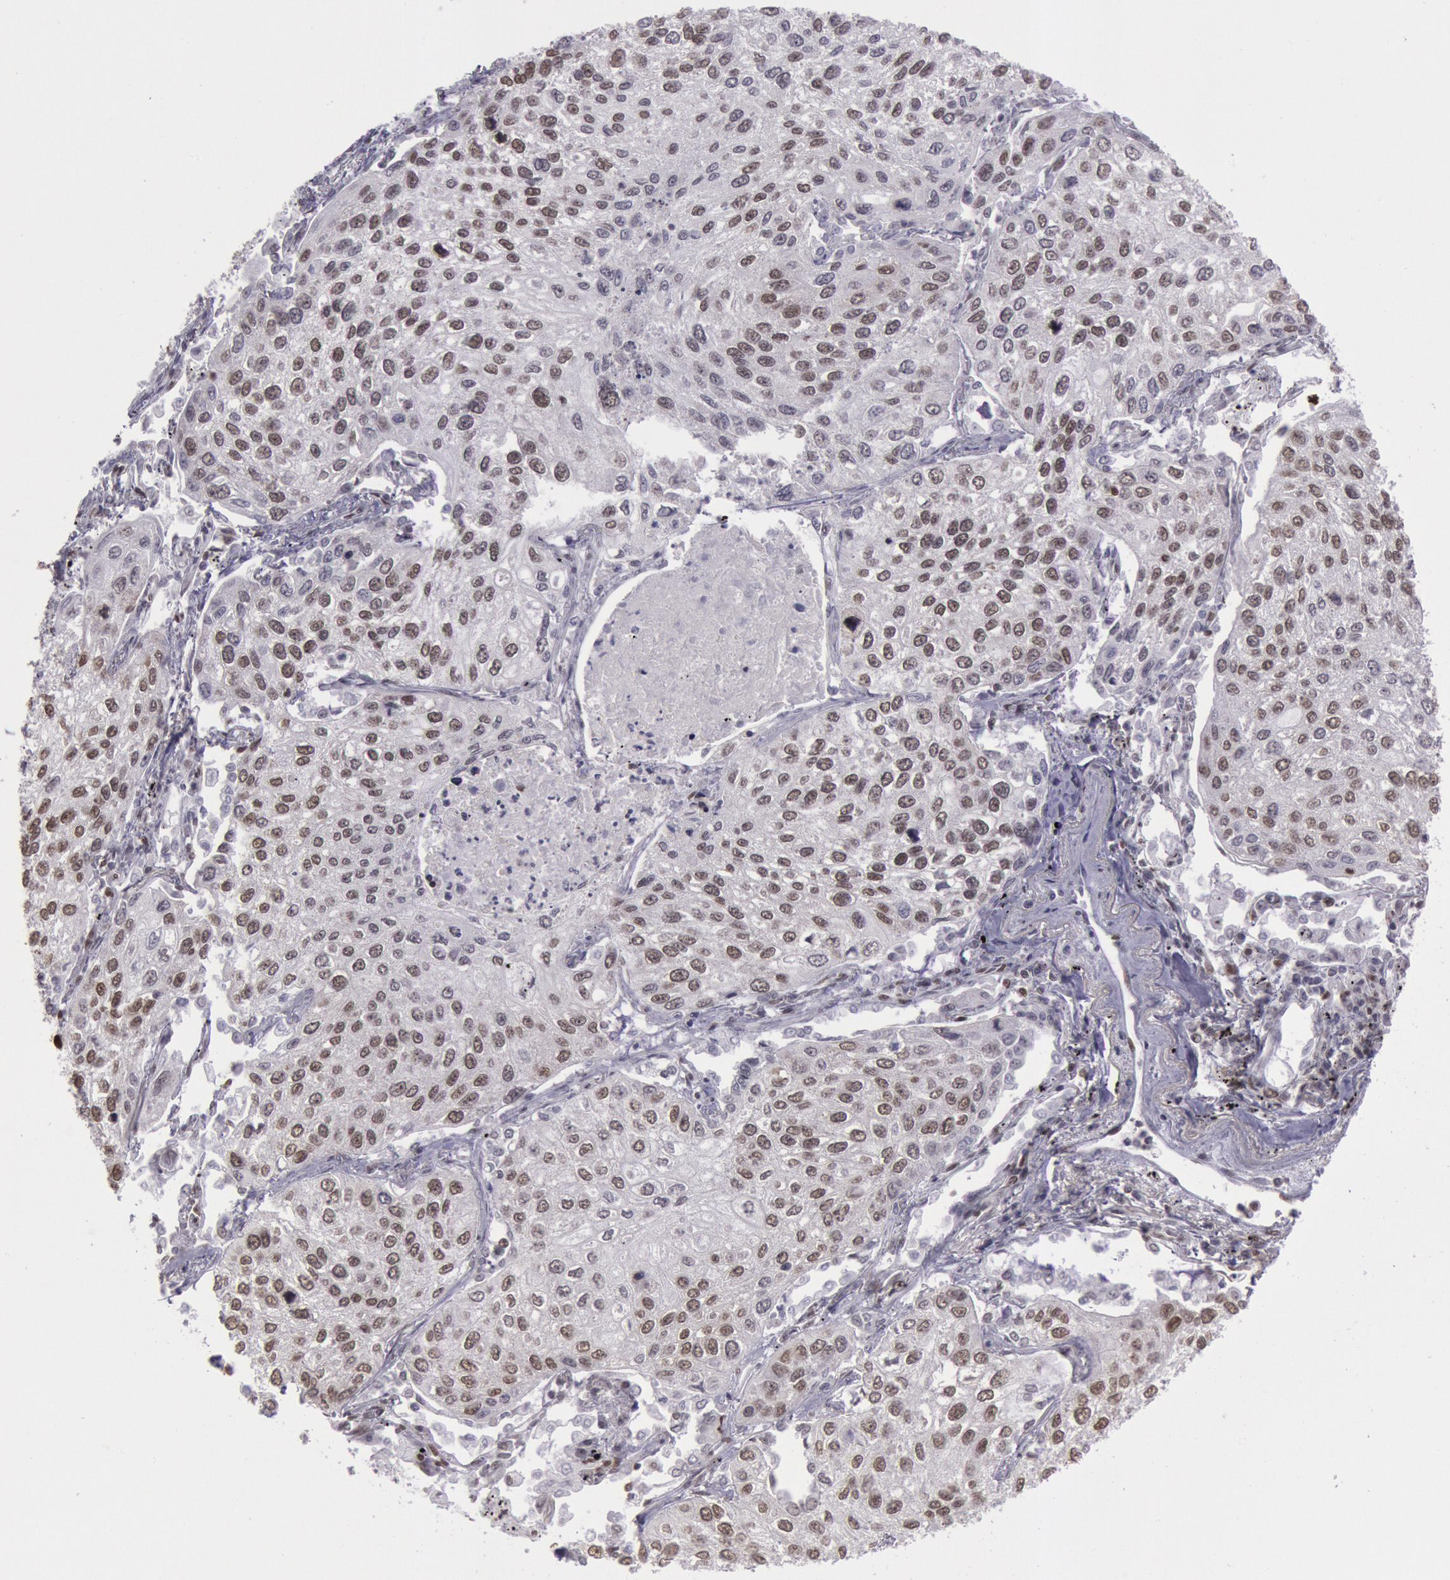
{"staining": {"intensity": "moderate", "quantity": "25%-75%", "location": "nuclear"}, "tissue": "lung cancer", "cell_type": "Tumor cells", "image_type": "cancer", "snomed": [{"axis": "morphology", "description": "Squamous cell carcinoma, NOS"}, {"axis": "topography", "description": "Lung"}], "caption": "Approximately 25%-75% of tumor cells in human lung cancer show moderate nuclear protein staining as visualized by brown immunohistochemical staining.", "gene": "NKAP", "patient": {"sex": "male", "age": 75}}